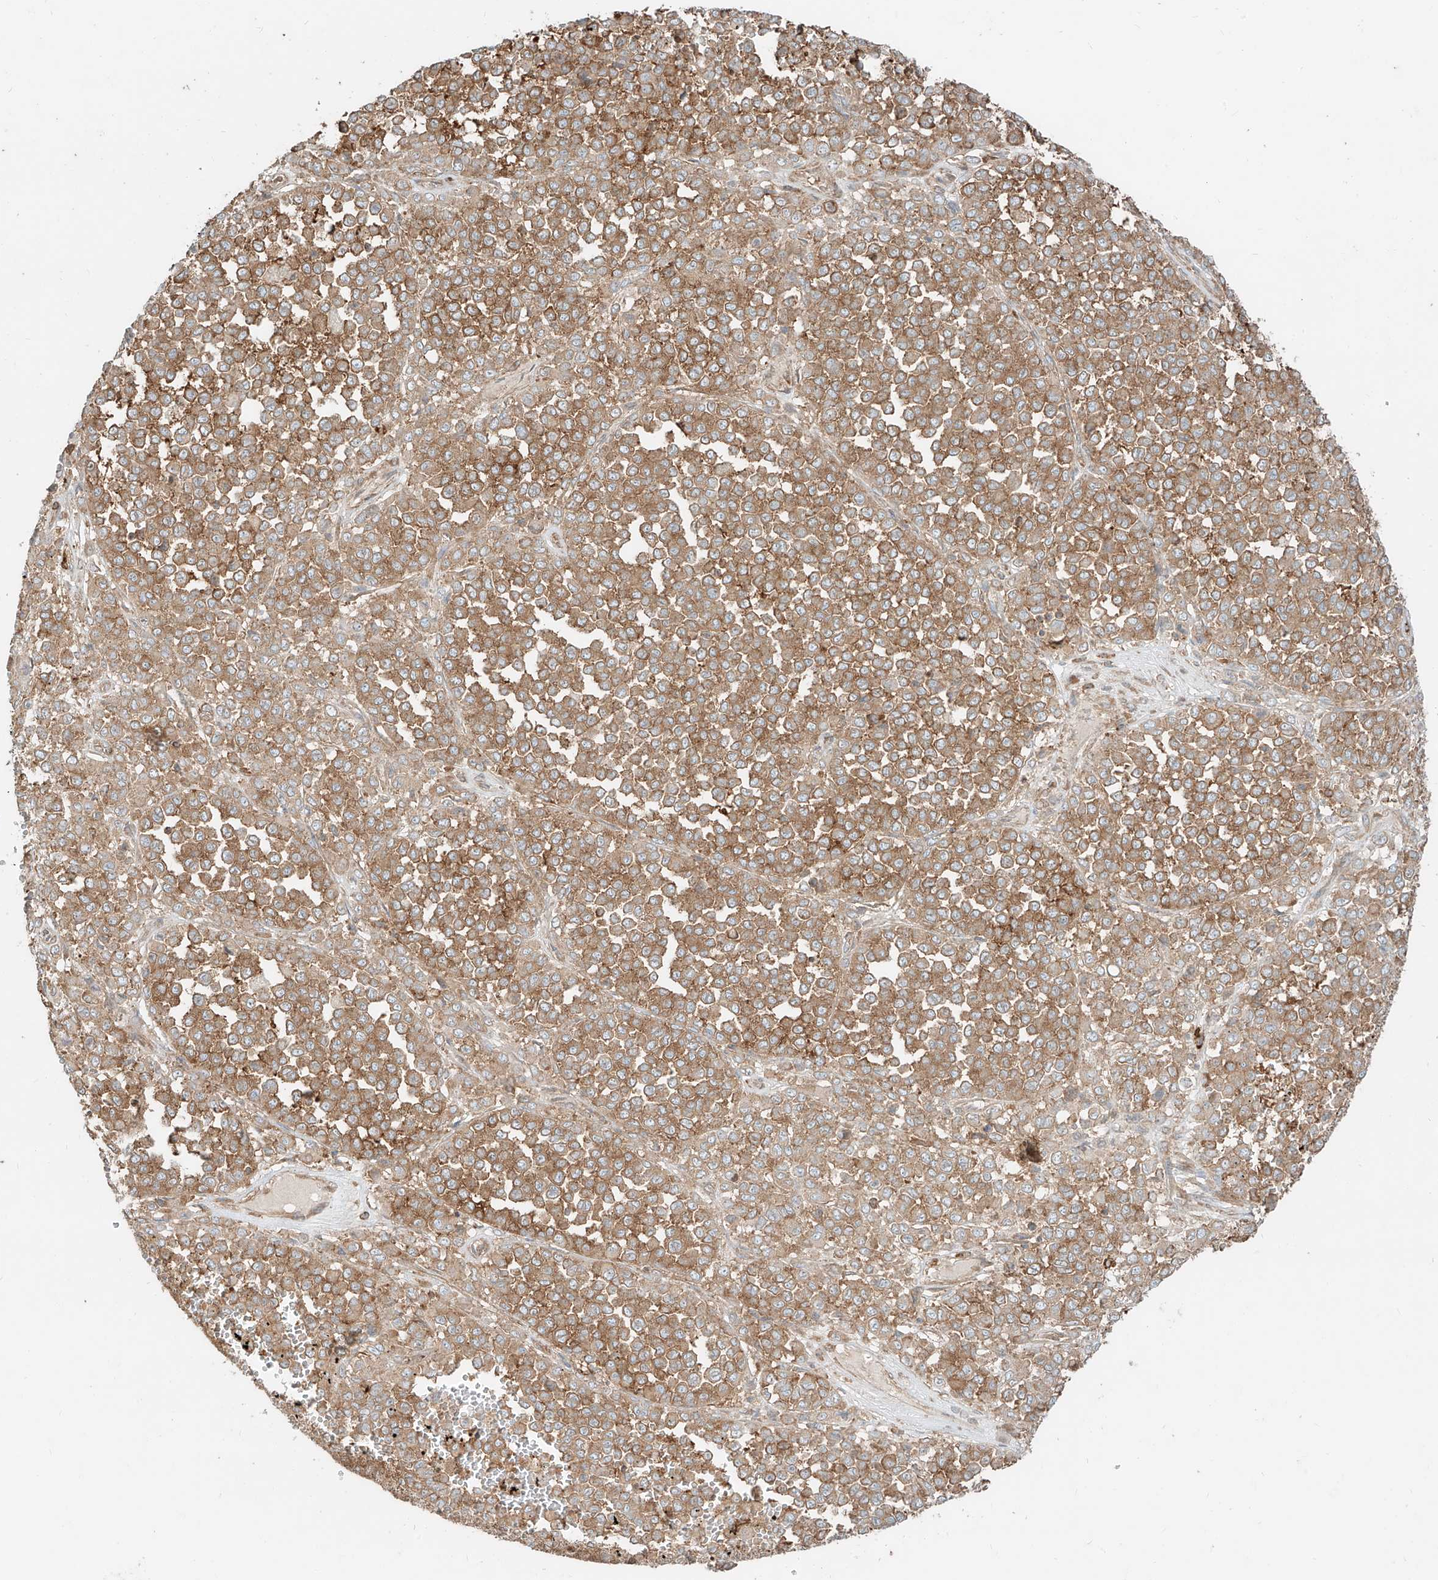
{"staining": {"intensity": "moderate", "quantity": ">75%", "location": "cytoplasmic/membranous"}, "tissue": "melanoma", "cell_type": "Tumor cells", "image_type": "cancer", "snomed": [{"axis": "morphology", "description": "Malignant melanoma, Metastatic site"}, {"axis": "topography", "description": "Pancreas"}], "caption": "This image displays immunohistochemistry (IHC) staining of human melanoma, with medium moderate cytoplasmic/membranous positivity in about >75% of tumor cells.", "gene": "CCDC115", "patient": {"sex": "female", "age": 30}}